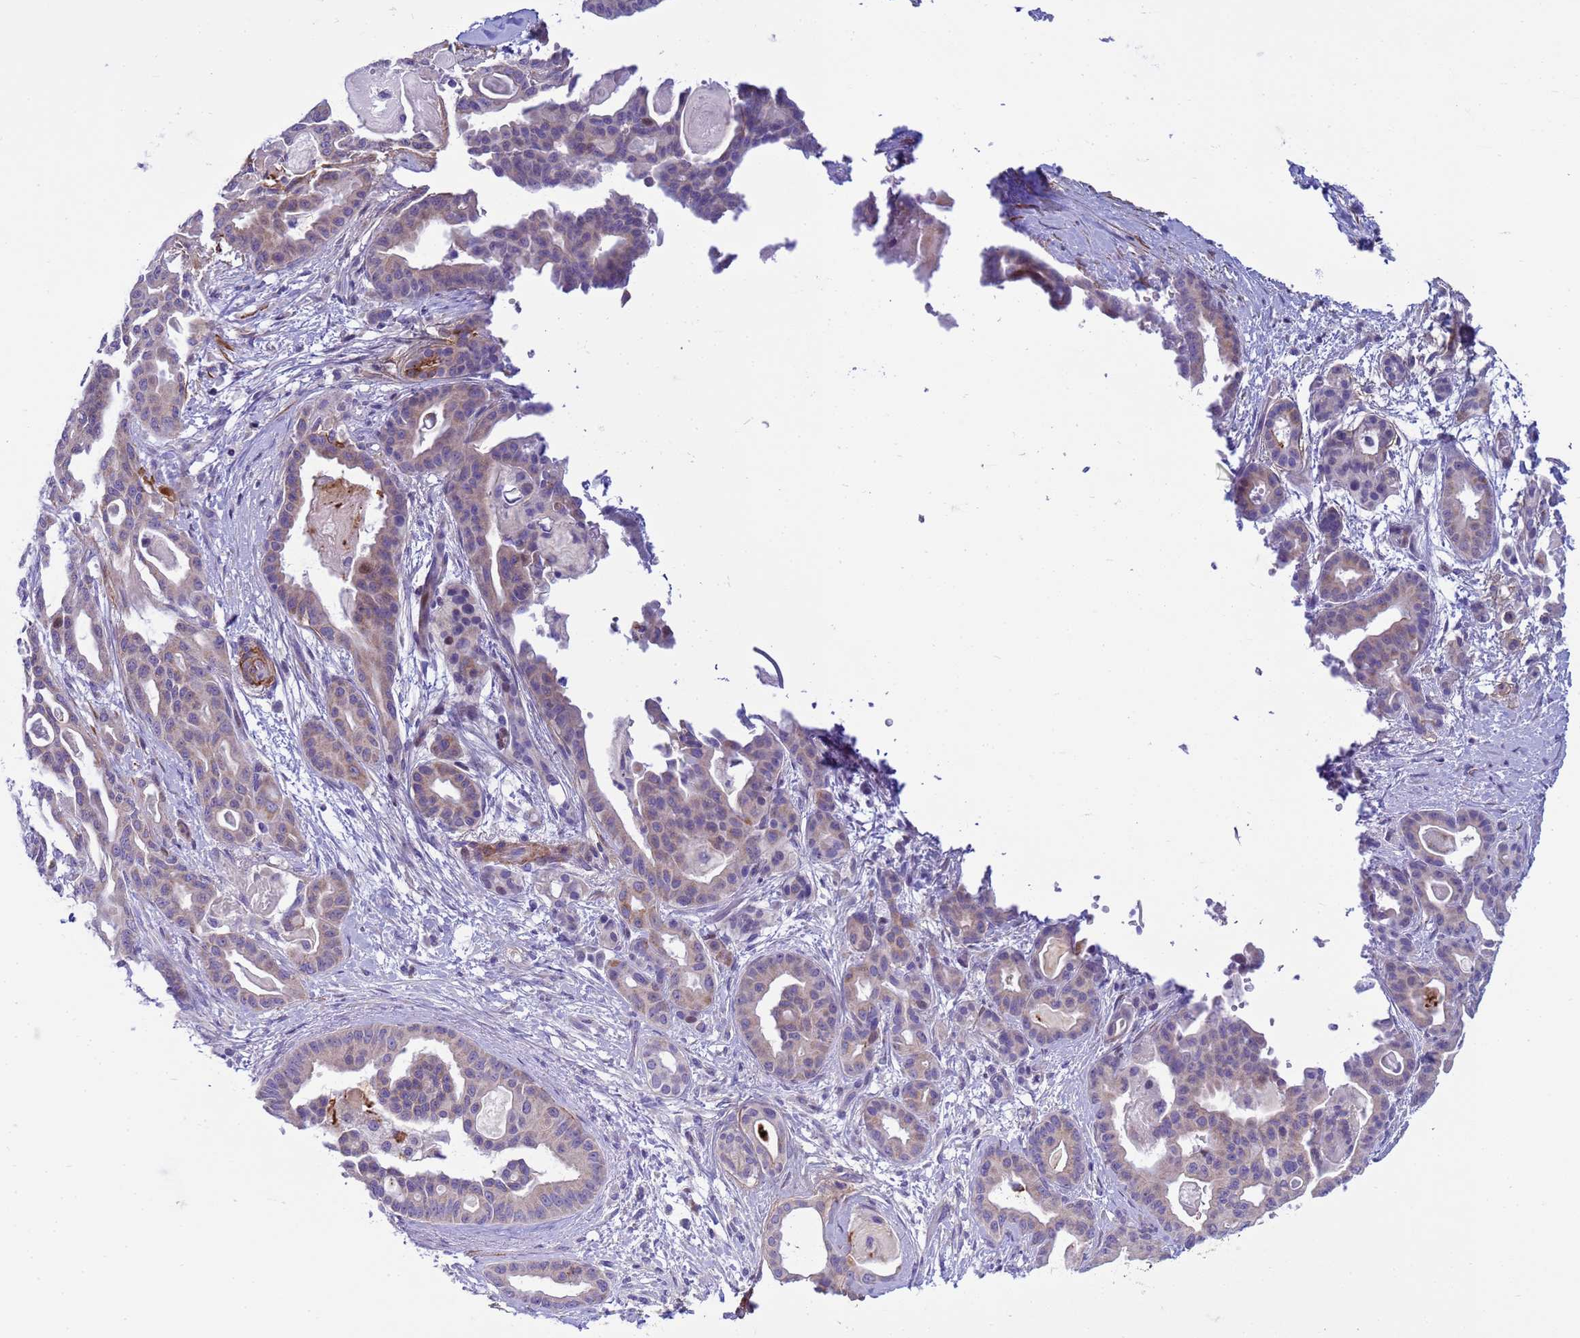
{"staining": {"intensity": "weak", "quantity": "25%-75%", "location": "cytoplasmic/membranous"}, "tissue": "pancreatic cancer", "cell_type": "Tumor cells", "image_type": "cancer", "snomed": [{"axis": "morphology", "description": "Adenocarcinoma, NOS"}, {"axis": "topography", "description": "Pancreas"}], "caption": "A high-resolution image shows IHC staining of pancreatic cancer (adenocarcinoma), which exhibits weak cytoplasmic/membranous positivity in approximately 25%-75% of tumor cells.", "gene": "P2RX7", "patient": {"sex": "male", "age": 63}}